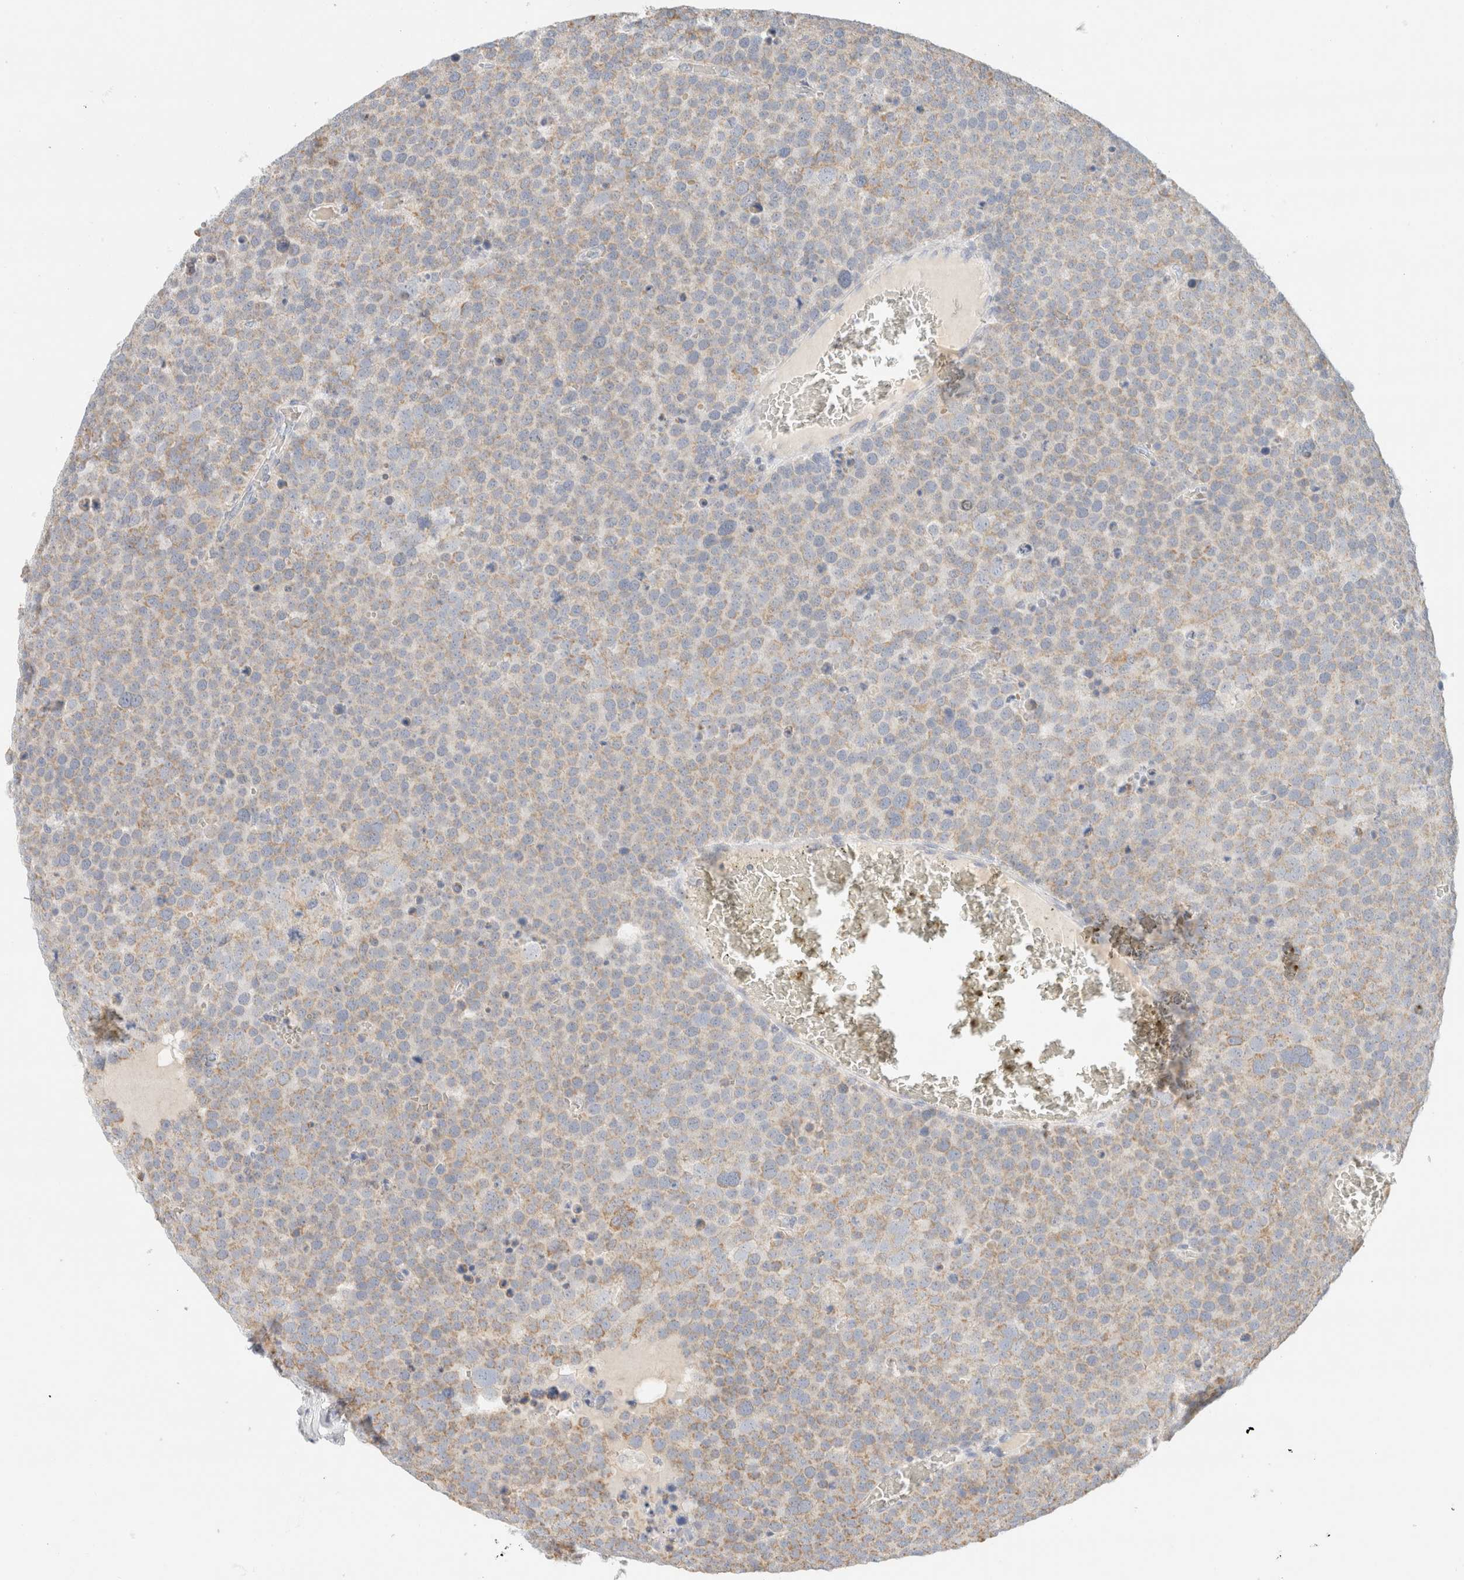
{"staining": {"intensity": "weak", "quantity": "25%-75%", "location": "cytoplasmic/membranous"}, "tissue": "testis cancer", "cell_type": "Tumor cells", "image_type": "cancer", "snomed": [{"axis": "morphology", "description": "Seminoma, NOS"}, {"axis": "topography", "description": "Testis"}], "caption": "Immunohistochemical staining of testis seminoma reveals weak cytoplasmic/membranous protein positivity in about 25%-75% of tumor cells.", "gene": "HDHD3", "patient": {"sex": "male", "age": 71}}